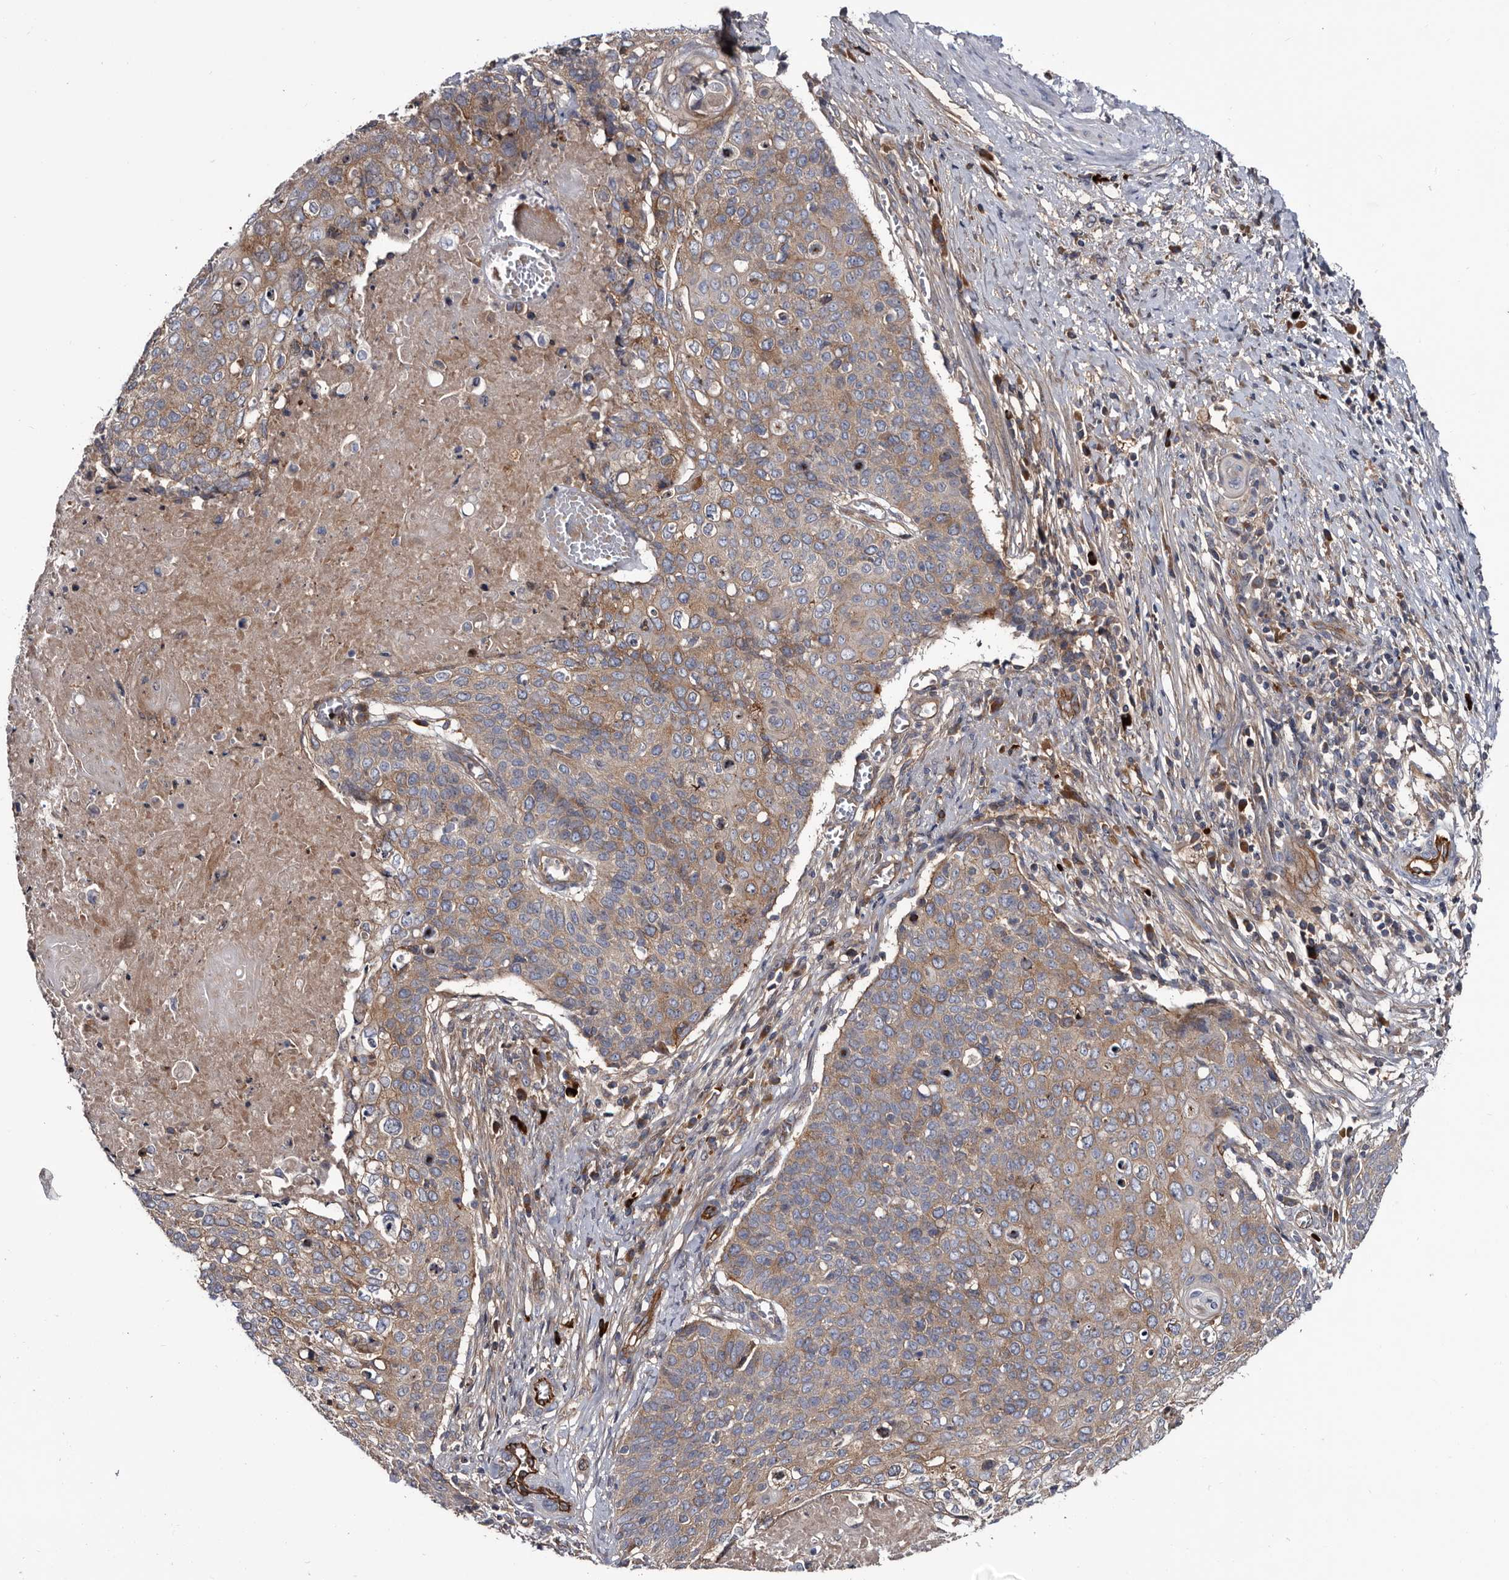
{"staining": {"intensity": "moderate", "quantity": "25%-75%", "location": "cytoplasmic/membranous"}, "tissue": "cervical cancer", "cell_type": "Tumor cells", "image_type": "cancer", "snomed": [{"axis": "morphology", "description": "Squamous cell carcinoma, NOS"}, {"axis": "topography", "description": "Cervix"}], "caption": "Immunohistochemical staining of cervical squamous cell carcinoma demonstrates moderate cytoplasmic/membranous protein expression in approximately 25%-75% of tumor cells. The staining was performed using DAB (3,3'-diaminobenzidine) to visualize the protein expression in brown, while the nuclei were stained in blue with hematoxylin (Magnification: 20x).", "gene": "TSPAN17", "patient": {"sex": "female", "age": 39}}